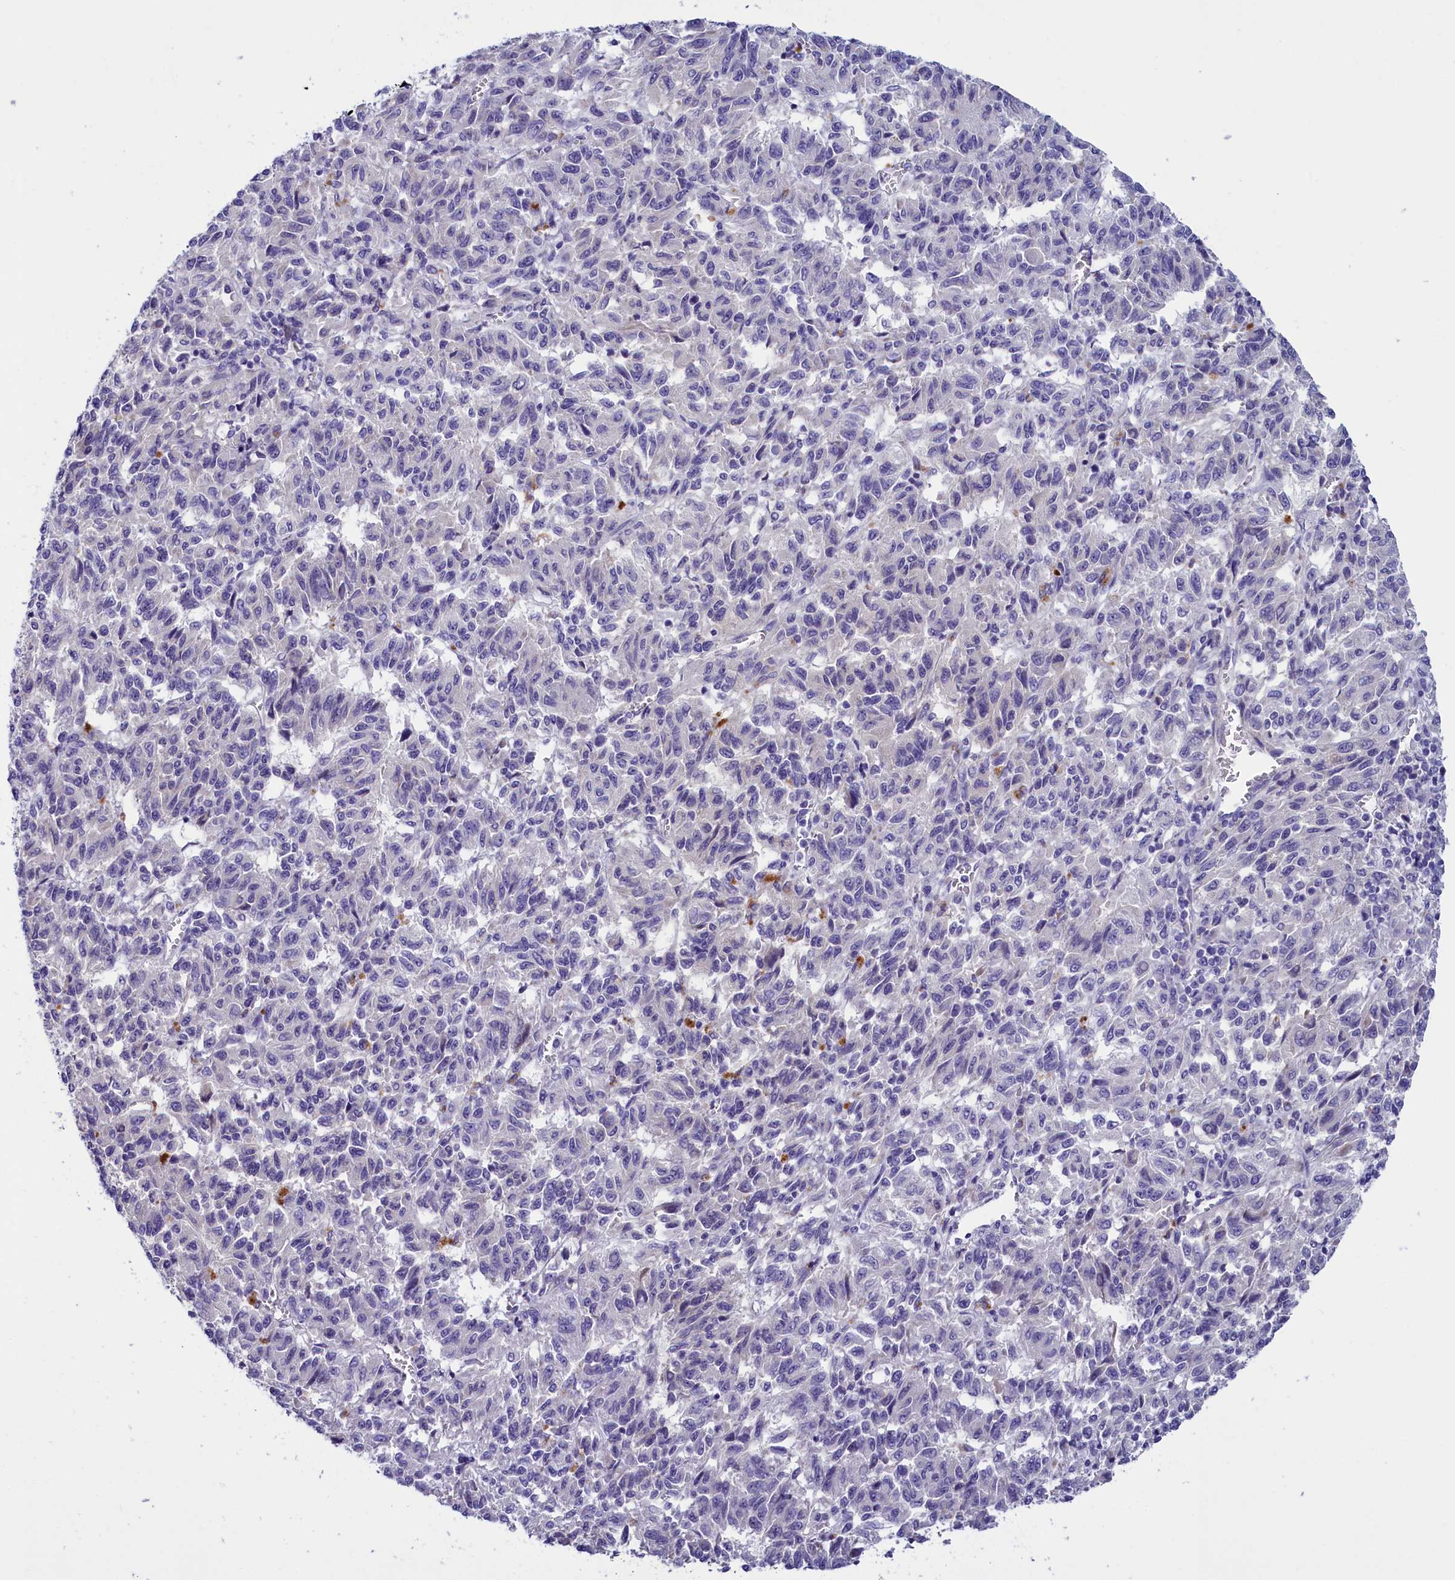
{"staining": {"intensity": "negative", "quantity": "none", "location": "none"}, "tissue": "melanoma", "cell_type": "Tumor cells", "image_type": "cancer", "snomed": [{"axis": "morphology", "description": "Malignant melanoma, Metastatic site"}, {"axis": "topography", "description": "Lung"}], "caption": "A micrograph of malignant melanoma (metastatic site) stained for a protein shows no brown staining in tumor cells.", "gene": "RTTN", "patient": {"sex": "male", "age": 64}}